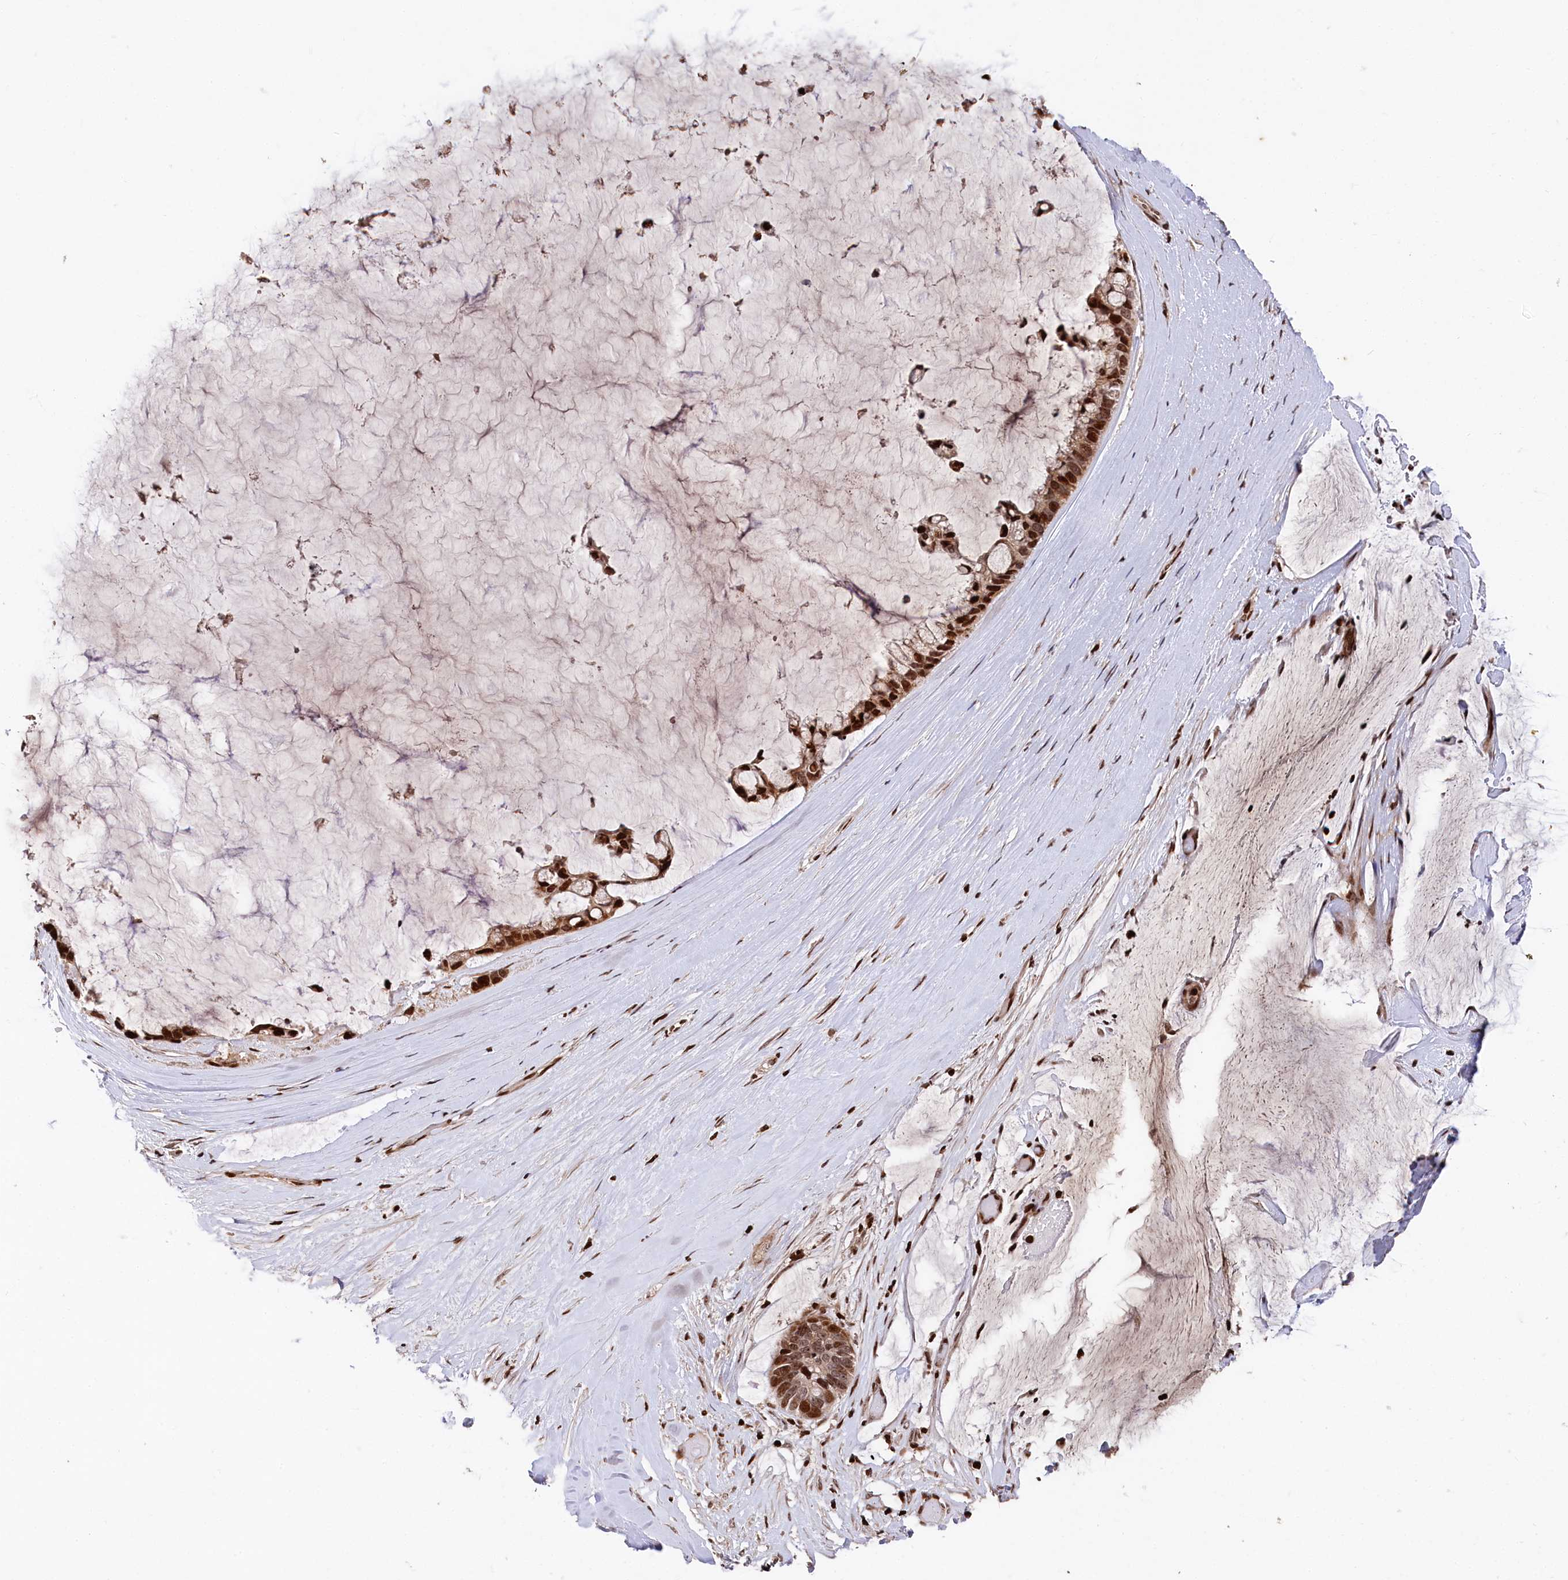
{"staining": {"intensity": "strong", "quantity": ">75%", "location": "cytoplasmic/membranous,nuclear"}, "tissue": "ovarian cancer", "cell_type": "Tumor cells", "image_type": "cancer", "snomed": [{"axis": "morphology", "description": "Cystadenocarcinoma, mucinous, NOS"}, {"axis": "topography", "description": "Ovary"}], "caption": "Protein analysis of ovarian cancer (mucinous cystadenocarcinoma) tissue displays strong cytoplasmic/membranous and nuclear expression in approximately >75% of tumor cells.", "gene": "MCF2L2", "patient": {"sex": "female", "age": 39}}